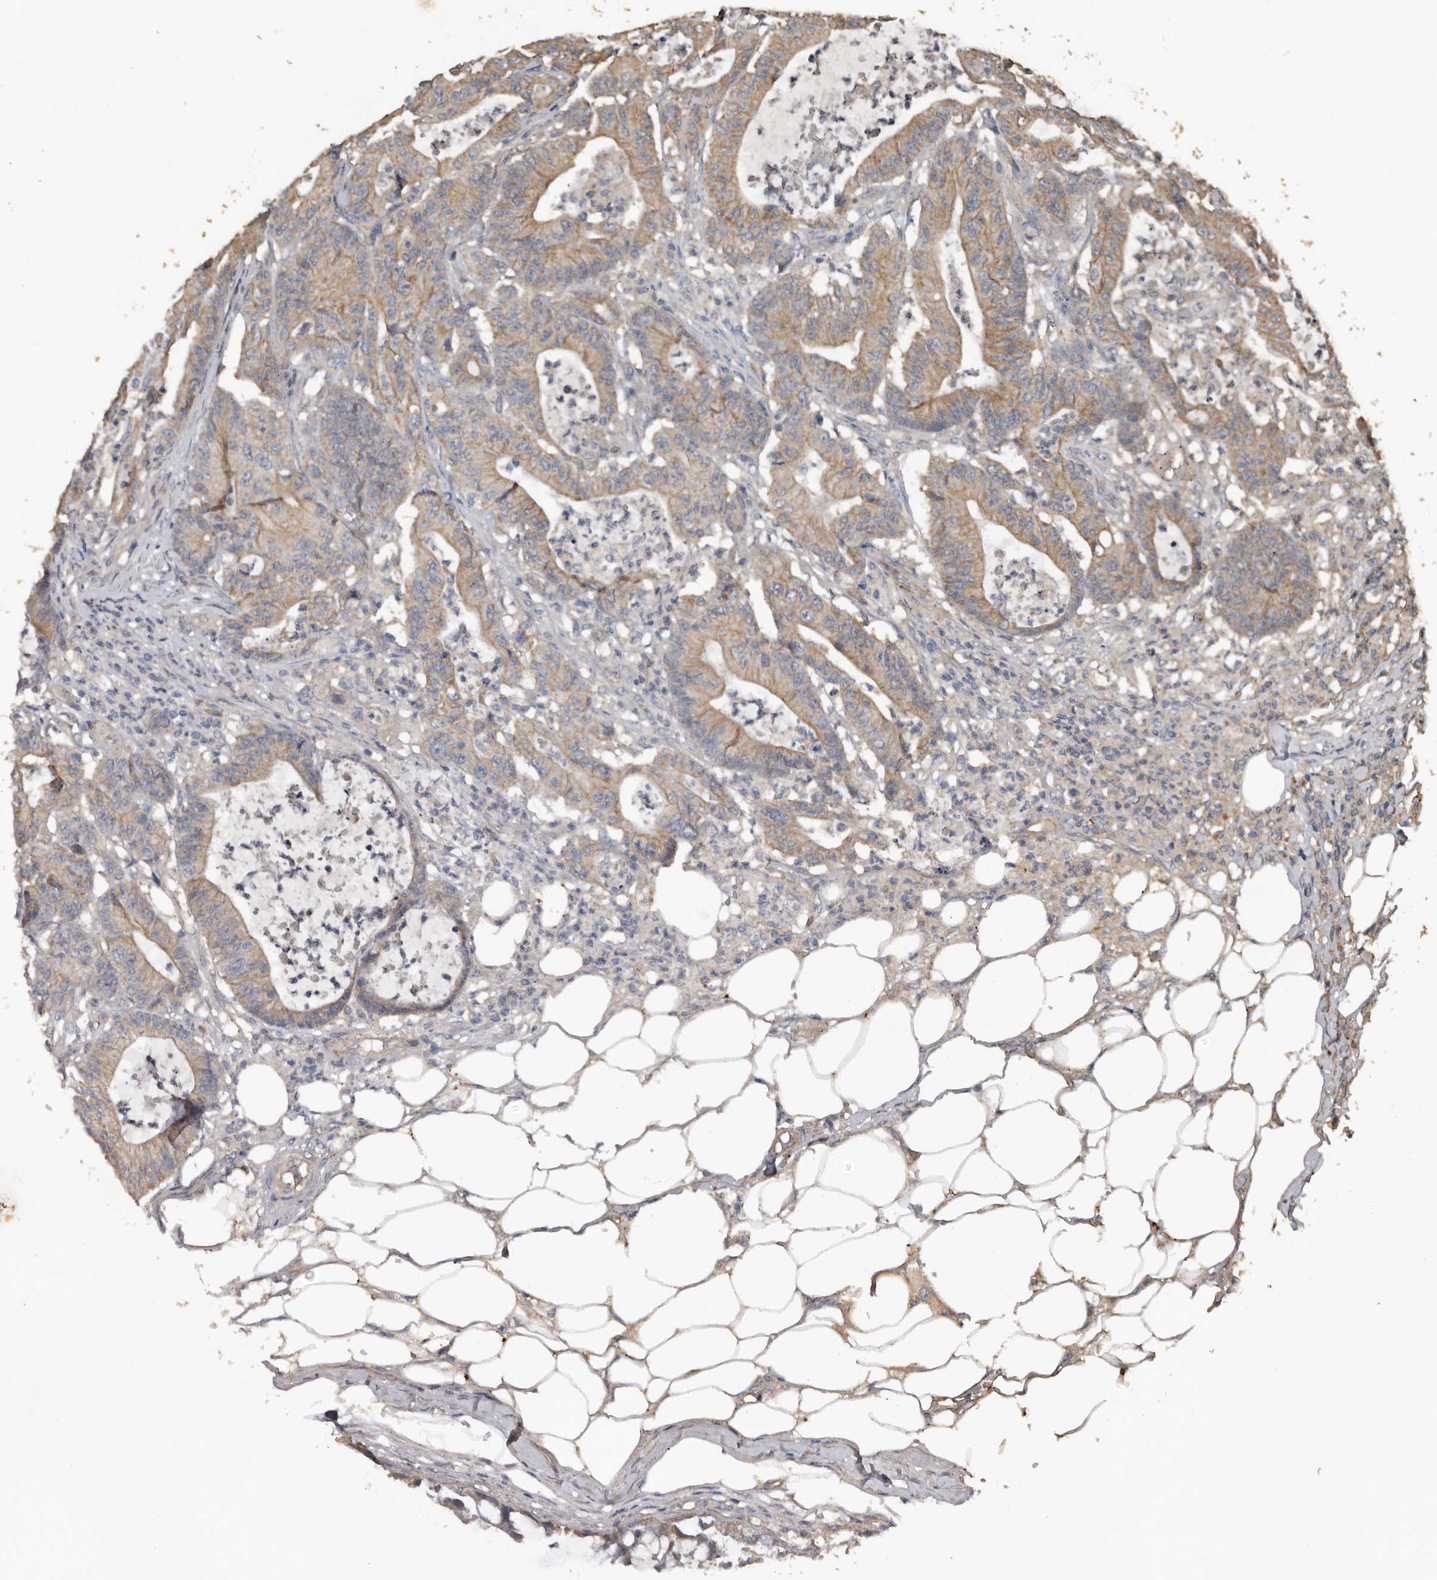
{"staining": {"intensity": "moderate", "quantity": "25%-75%", "location": "cytoplasmic/membranous"}, "tissue": "colorectal cancer", "cell_type": "Tumor cells", "image_type": "cancer", "snomed": [{"axis": "morphology", "description": "Adenocarcinoma, NOS"}, {"axis": "topography", "description": "Colon"}], "caption": "Immunohistochemical staining of colorectal cancer (adenocarcinoma) reveals medium levels of moderate cytoplasmic/membranous protein staining in approximately 25%-75% of tumor cells.", "gene": "HYAL4", "patient": {"sex": "female", "age": 84}}